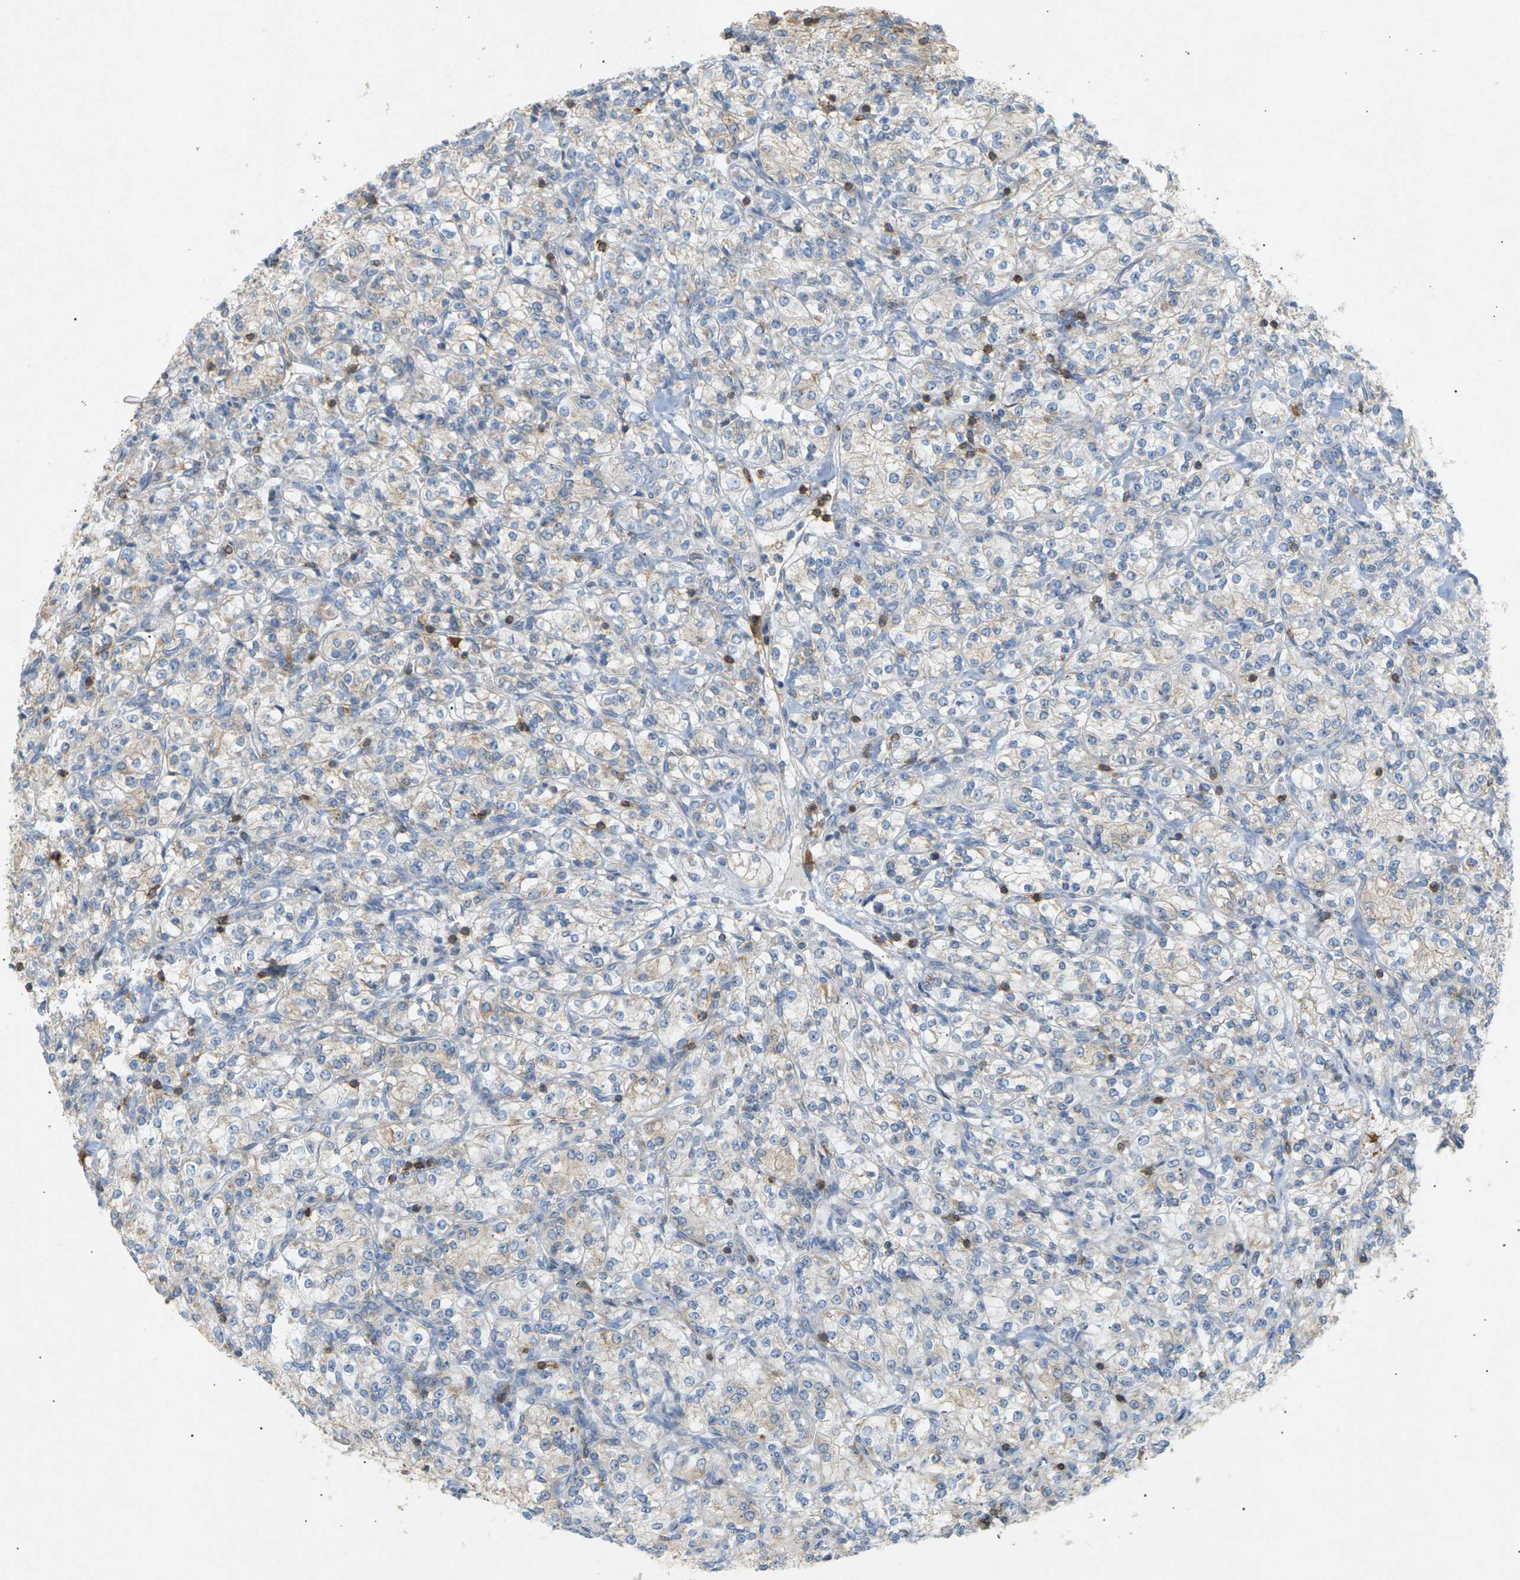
{"staining": {"intensity": "weak", "quantity": "<25%", "location": "cytoplasmic/membranous"}, "tissue": "renal cancer", "cell_type": "Tumor cells", "image_type": "cancer", "snomed": [{"axis": "morphology", "description": "Adenocarcinoma, NOS"}, {"axis": "topography", "description": "Kidney"}], "caption": "IHC micrograph of neoplastic tissue: renal cancer (adenocarcinoma) stained with DAB reveals no significant protein positivity in tumor cells. The staining is performed using DAB (3,3'-diaminobenzidine) brown chromogen with nuclei counter-stained in using hematoxylin.", "gene": "LIME1", "patient": {"sex": "male", "age": 77}}